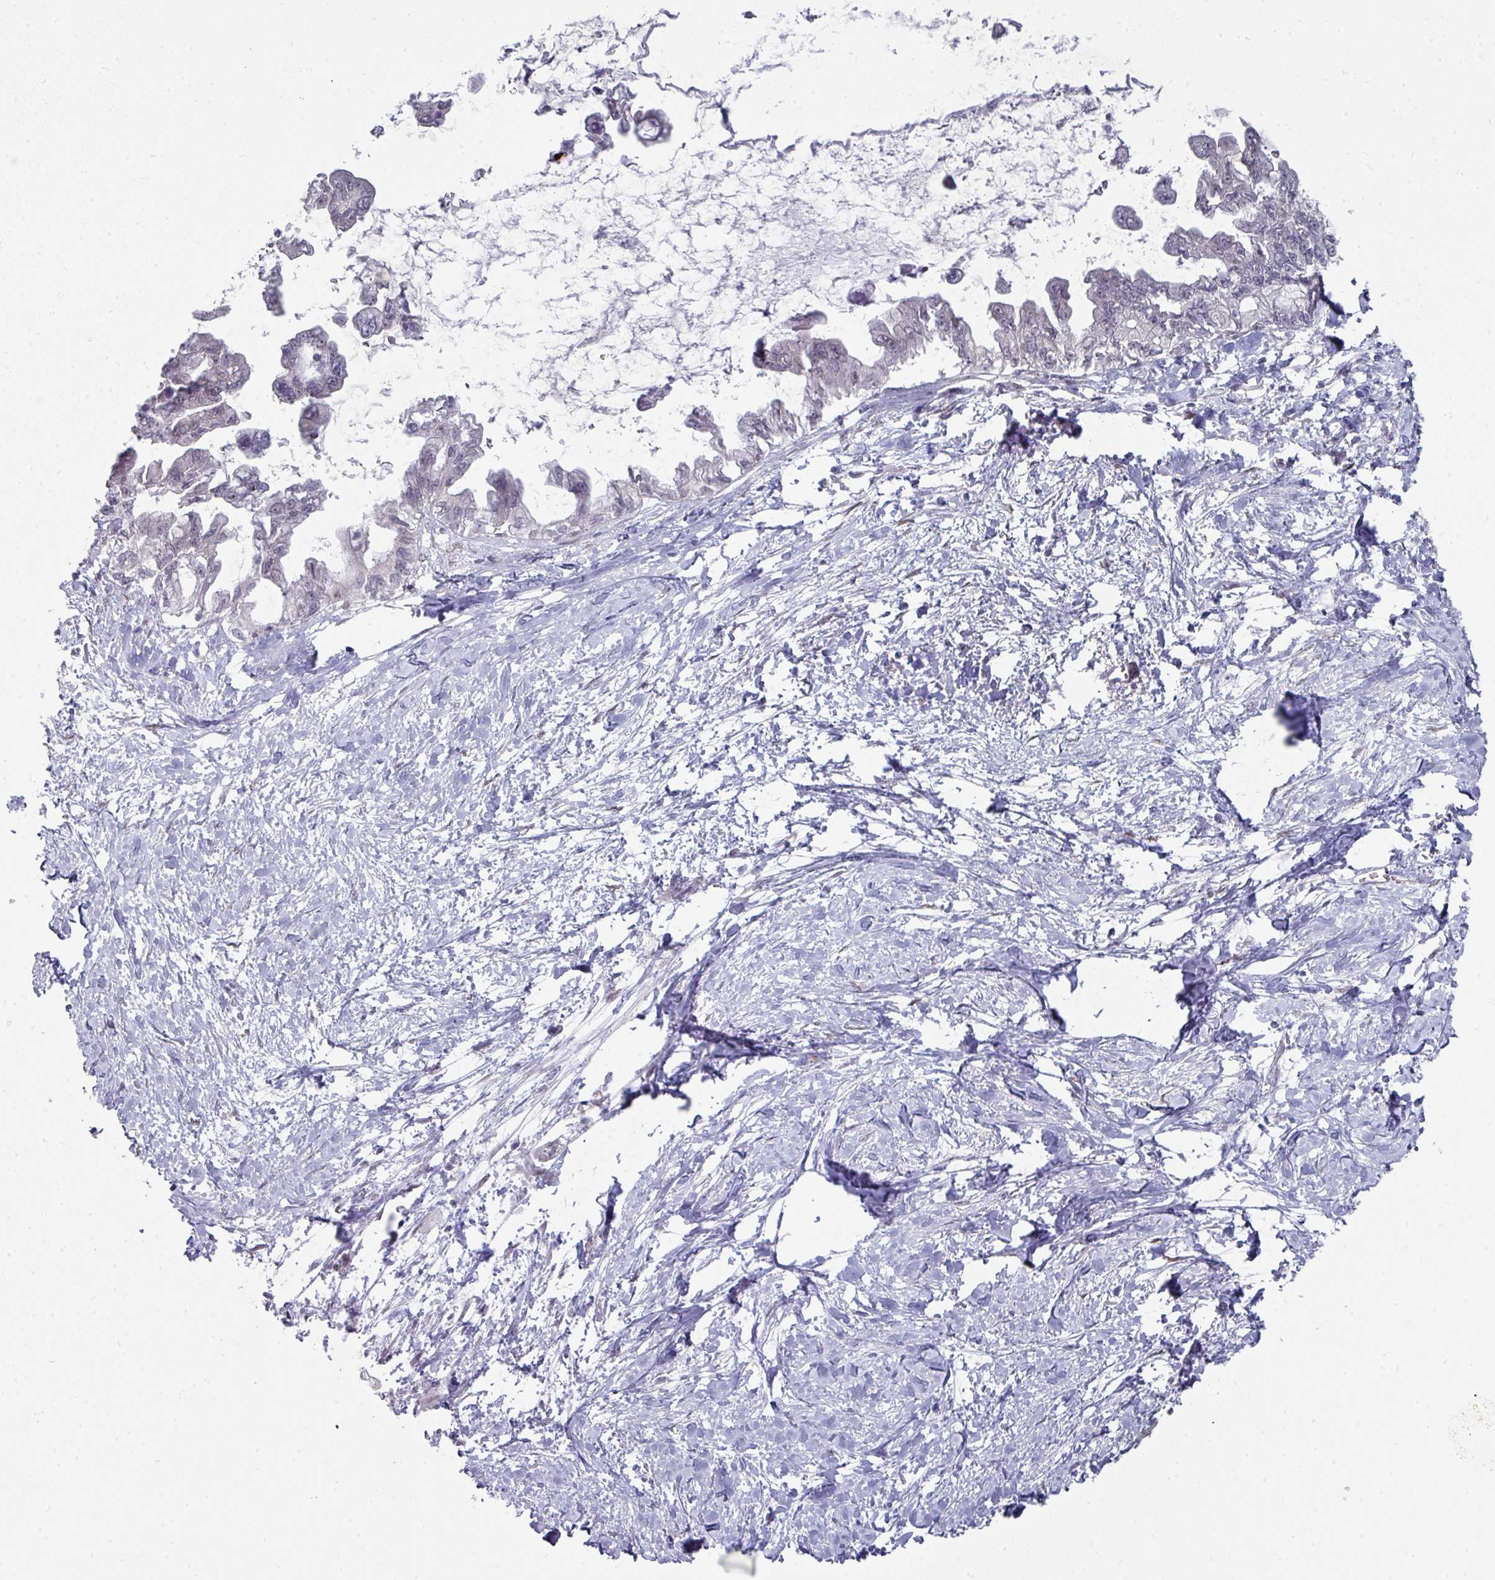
{"staining": {"intensity": "weak", "quantity": "<25%", "location": "nuclear"}, "tissue": "pancreatic cancer", "cell_type": "Tumor cells", "image_type": "cancer", "snomed": [{"axis": "morphology", "description": "Adenocarcinoma, NOS"}, {"axis": "topography", "description": "Pancreas"}], "caption": "DAB (3,3'-diaminobenzidine) immunohistochemical staining of pancreatic adenocarcinoma shows no significant expression in tumor cells.", "gene": "TMCC1", "patient": {"sex": "male", "age": 61}}